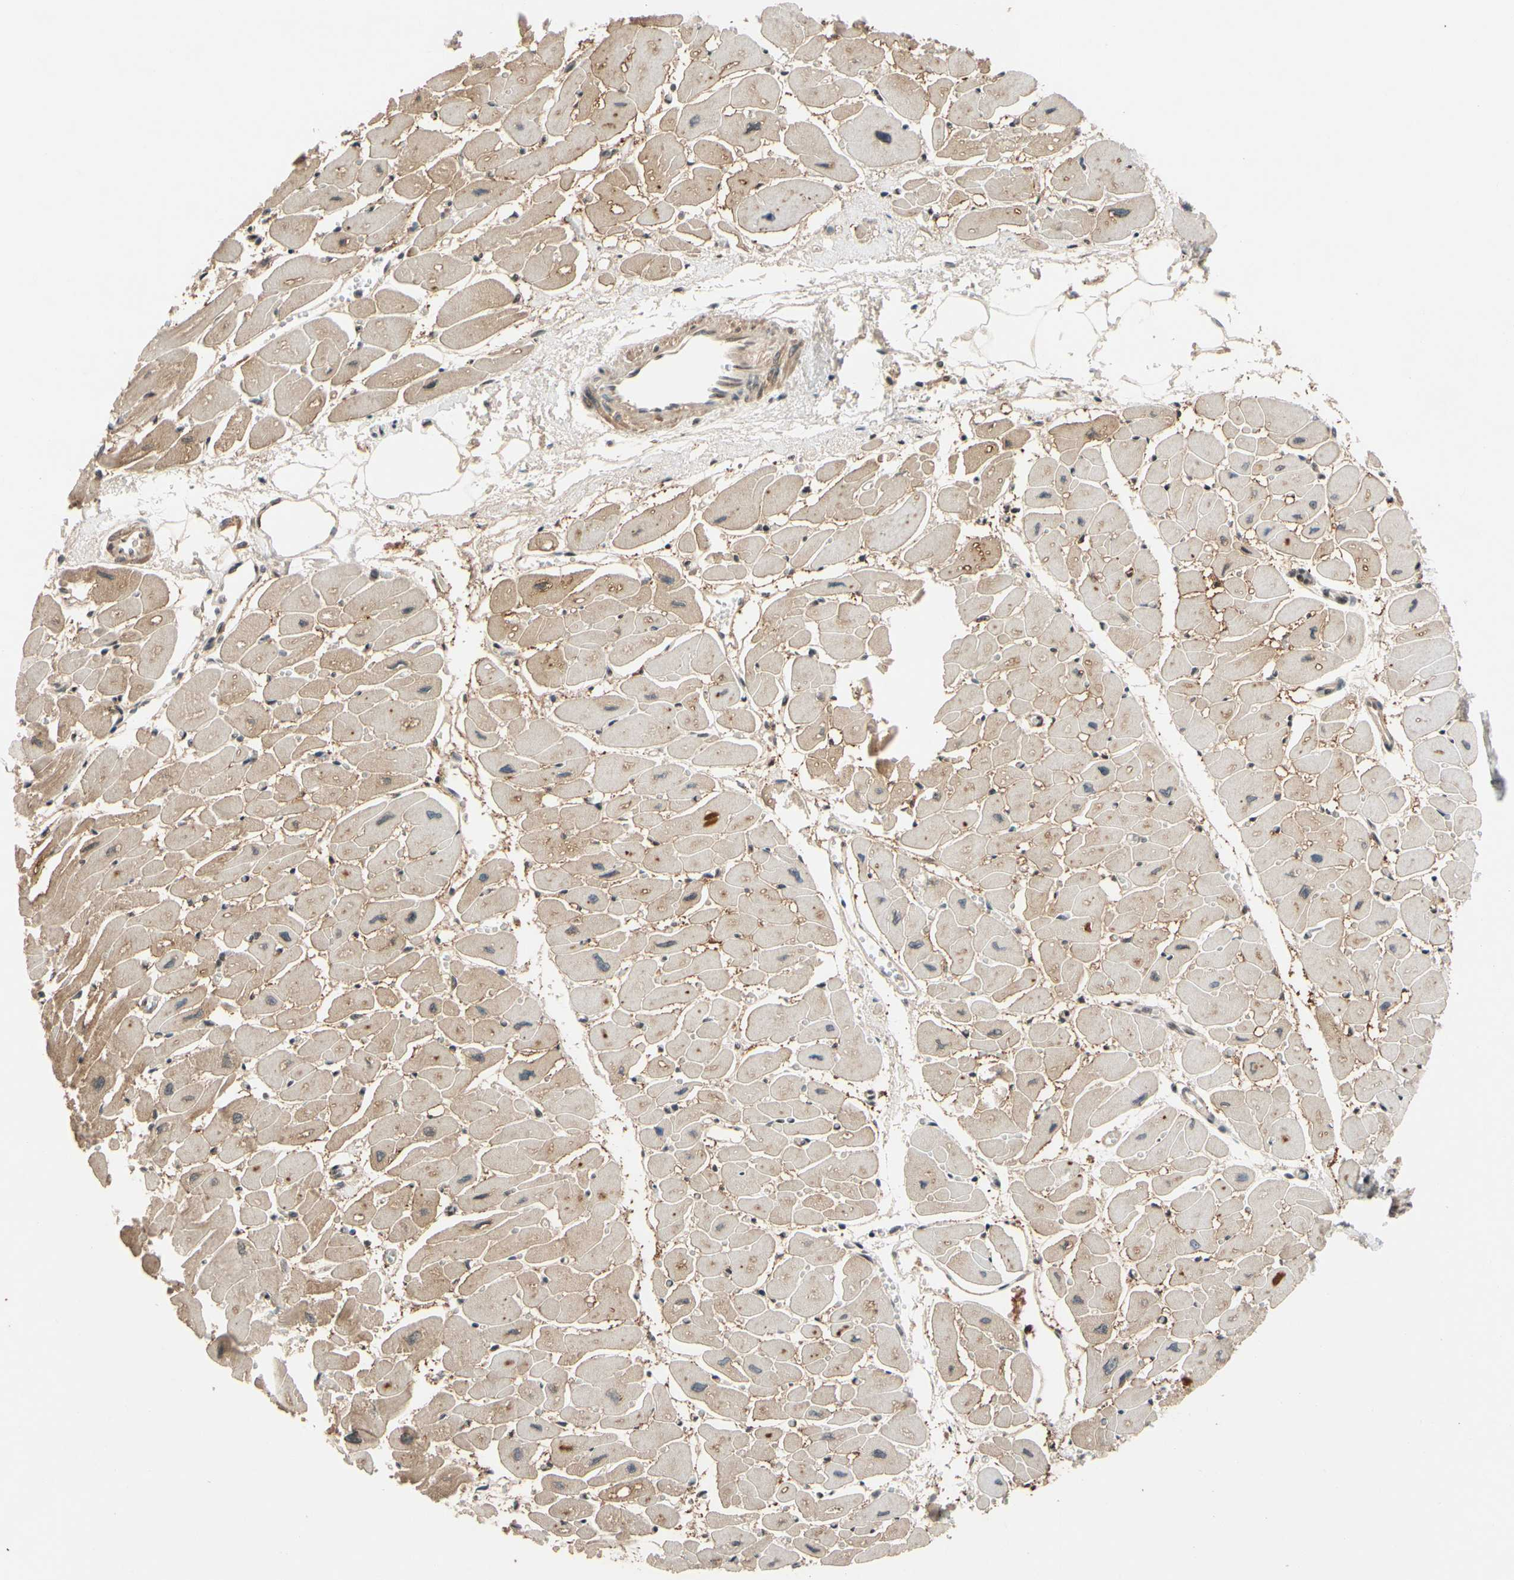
{"staining": {"intensity": "weak", "quantity": ">75%", "location": "cytoplasmic/membranous"}, "tissue": "heart muscle", "cell_type": "Cardiomyocytes", "image_type": "normal", "snomed": [{"axis": "morphology", "description": "Normal tissue, NOS"}, {"axis": "topography", "description": "Heart"}], "caption": "Weak cytoplasmic/membranous staining for a protein is seen in approximately >75% of cardiomyocytes of unremarkable heart muscle using immunohistochemistry.", "gene": "TAF4", "patient": {"sex": "female", "age": 54}}